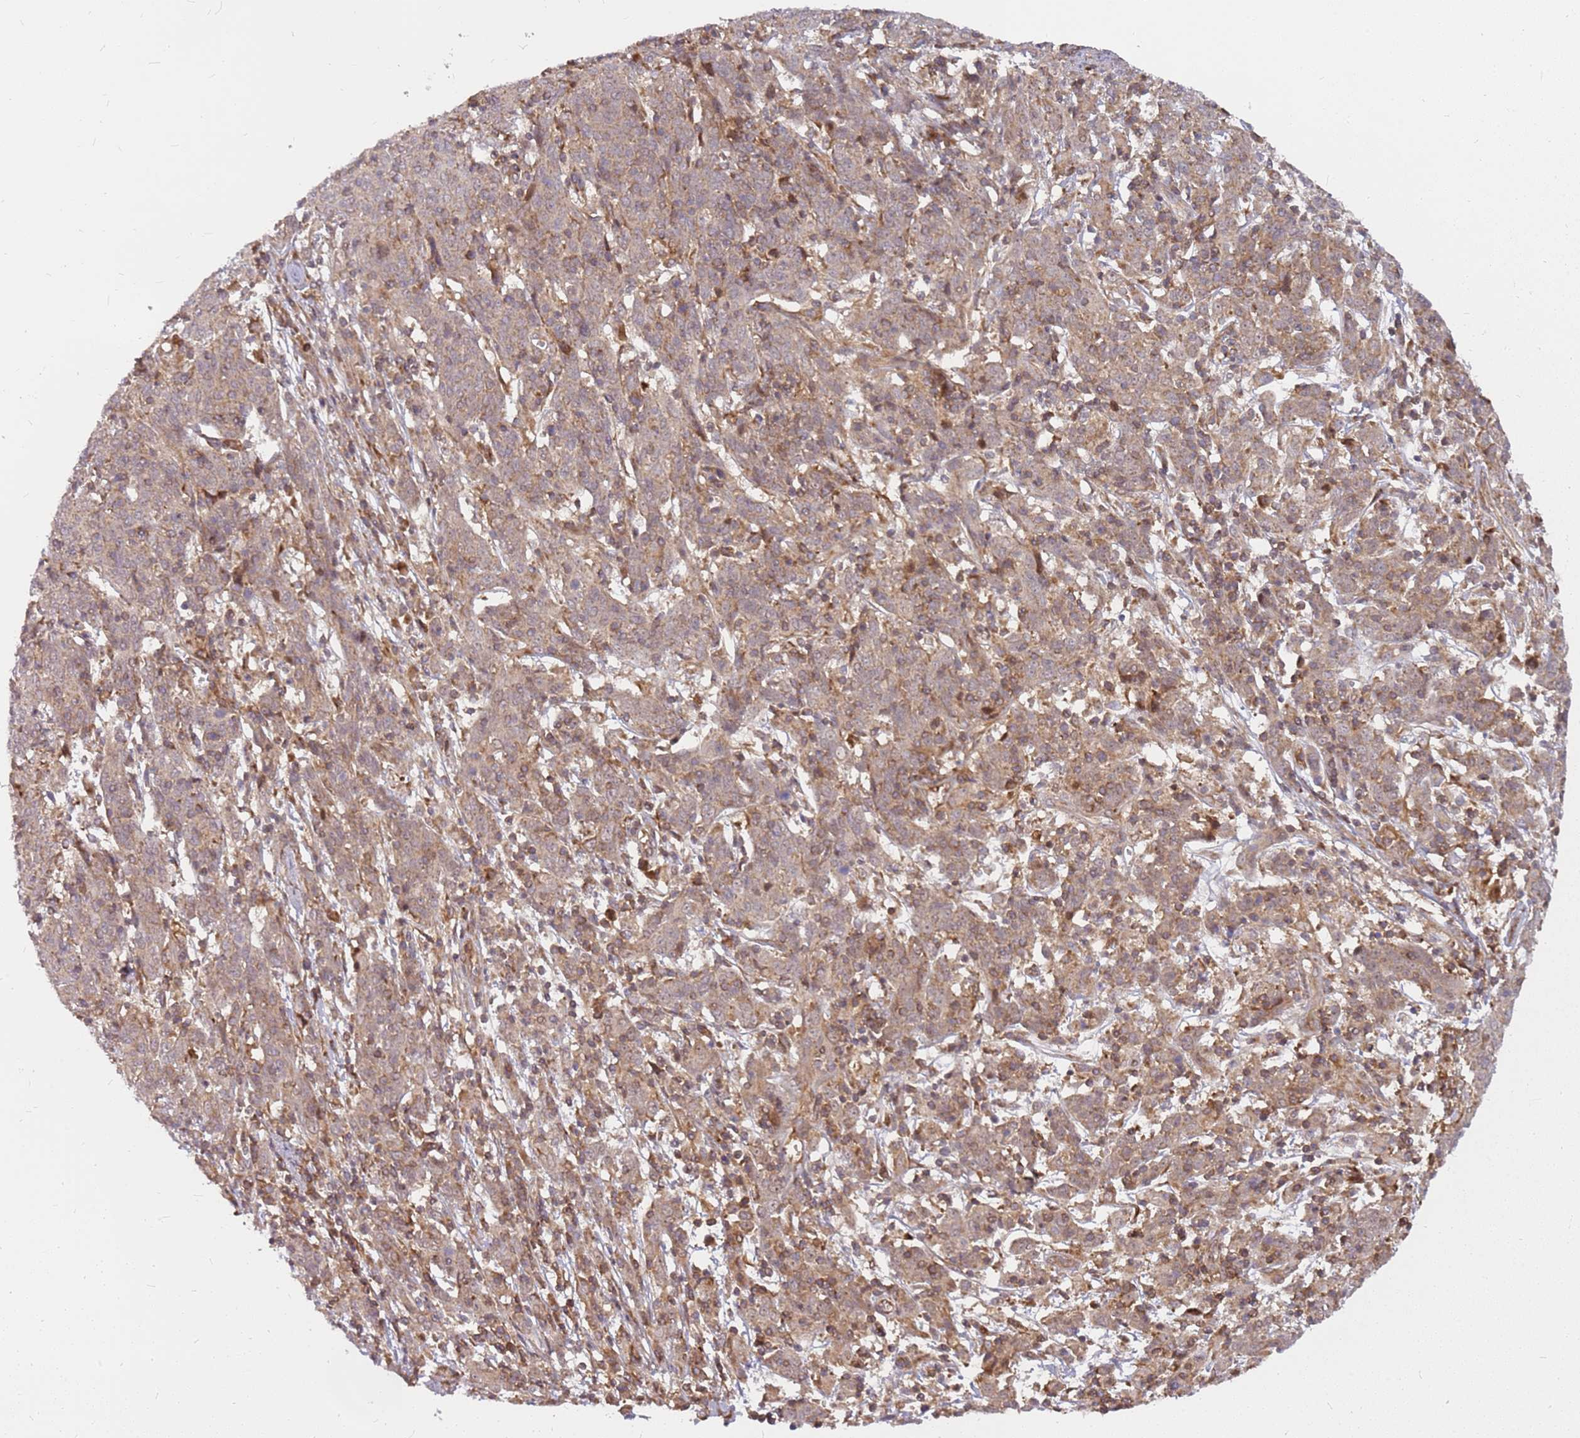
{"staining": {"intensity": "weak", "quantity": ">75%", "location": "cytoplasmic/membranous"}, "tissue": "cervical cancer", "cell_type": "Tumor cells", "image_type": "cancer", "snomed": [{"axis": "morphology", "description": "Squamous cell carcinoma, NOS"}, {"axis": "topography", "description": "Cervix"}], "caption": "DAB immunohistochemical staining of human cervical cancer demonstrates weak cytoplasmic/membranous protein positivity in about >75% of tumor cells.", "gene": "CCDC159", "patient": {"sex": "female", "age": 67}}